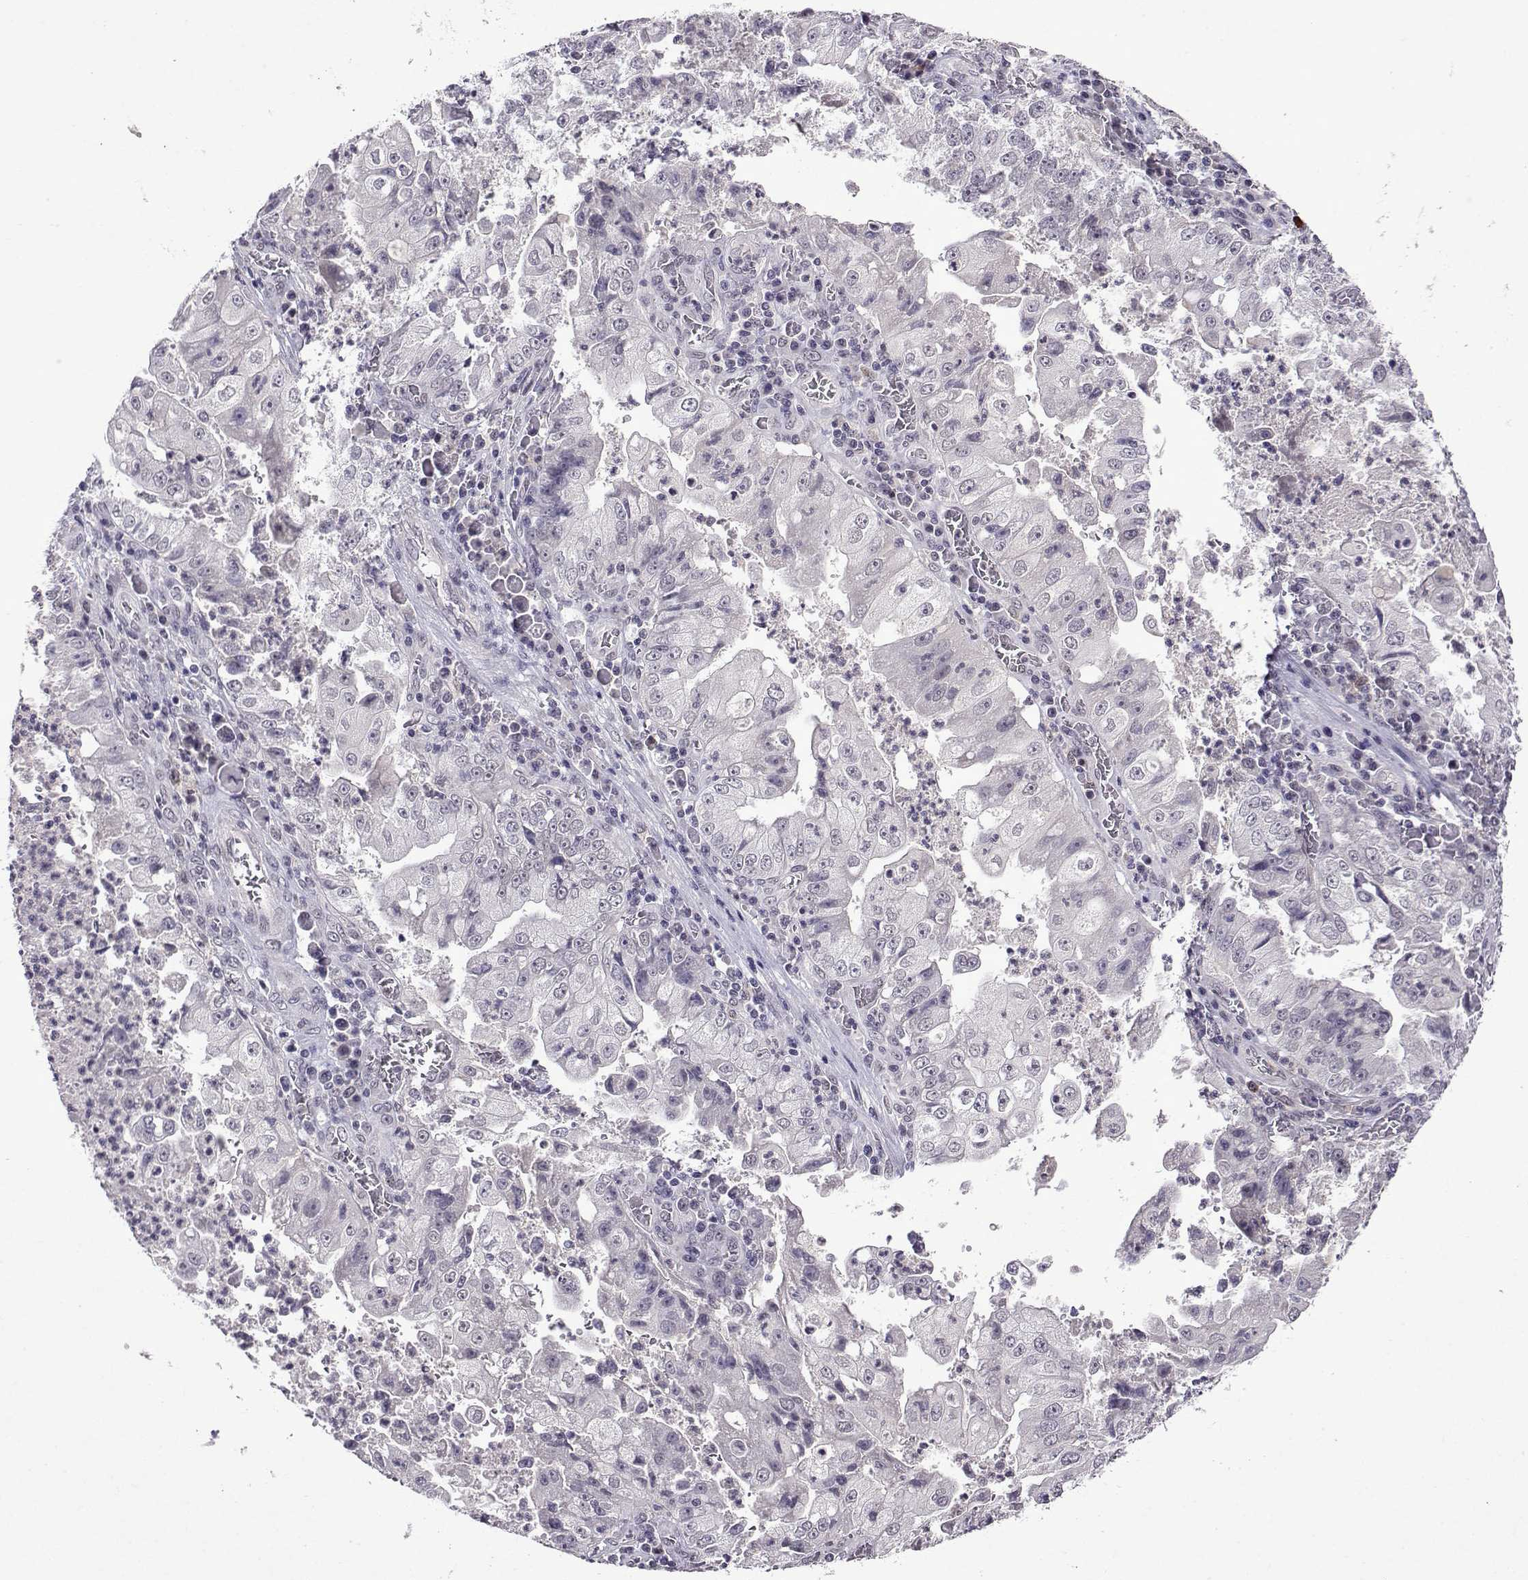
{"staining": {"intensity": "negative", "quantity": "none", "location": "none"}, "tissue": "stomach cancer", "cell_type": "Tumor cells", "image_type": "cancer", "snomed": [{"axis": "morphology", "description": "Adenocarcinoma, NOS"}, {"axis": "topography", "description": "Stomach"}], "caption": "Human adenocarcinoma (stomach) stained for a protein using IHC shows no expression in tumor cells.", "gene": "CCL28", "patient": {"sex": "male", "age": 76}}